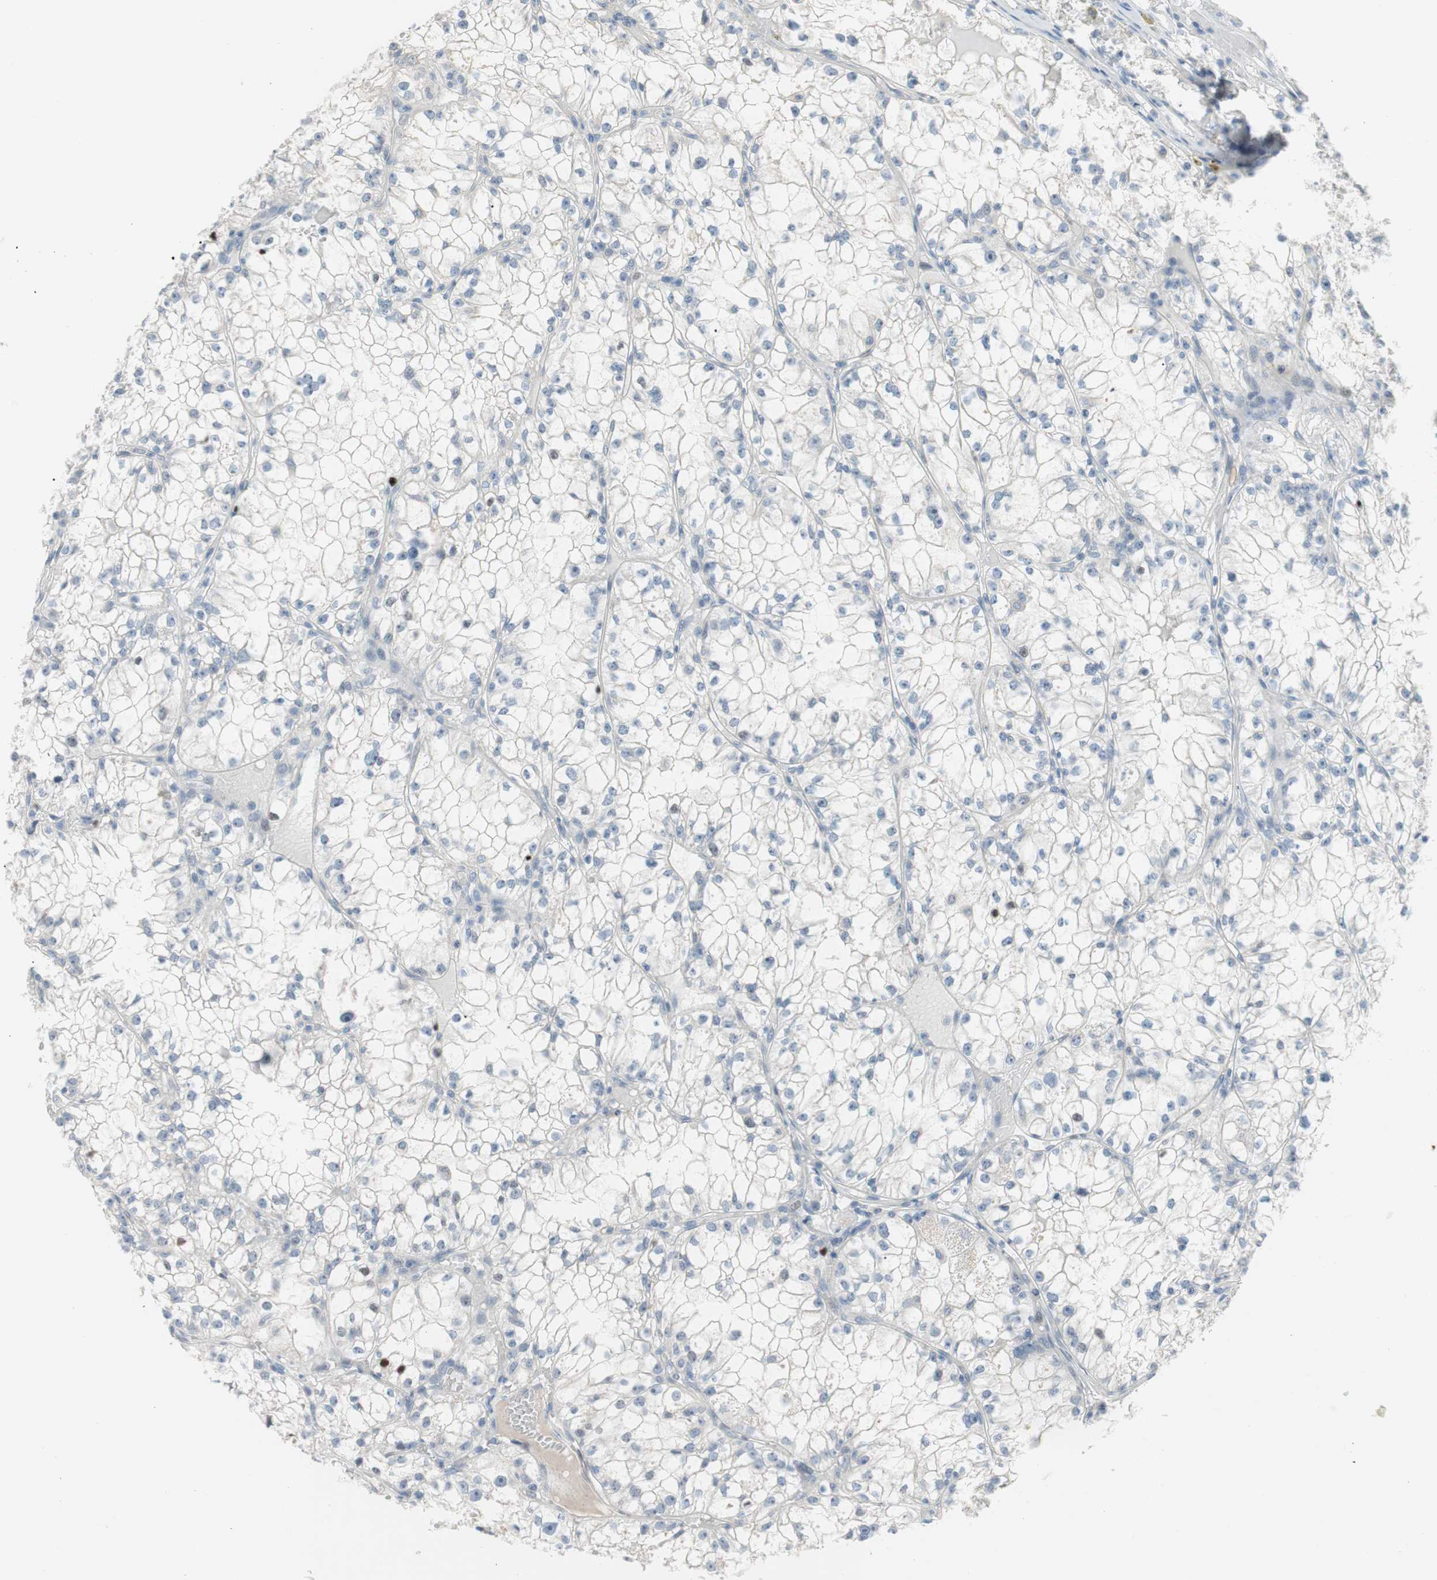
{"staining": {"intensity": "negative", "quantity": "none", "location": "none"}, "tissue": "renal cancer", "cell_type": "Tumor cells", "image_type": "cancer", "snomed": [{"axis": "morphology", "description": "Adenocarcinoma, NOS"}, {"axis": "topography", "description": "Kidney"}], "caption": "Immunohistochemical staining of human renal adenocarcinoma displays no significant positivity in tumor cells.", "gene": "FOSL1", "patient": {"sex": "male", "age": 56}}